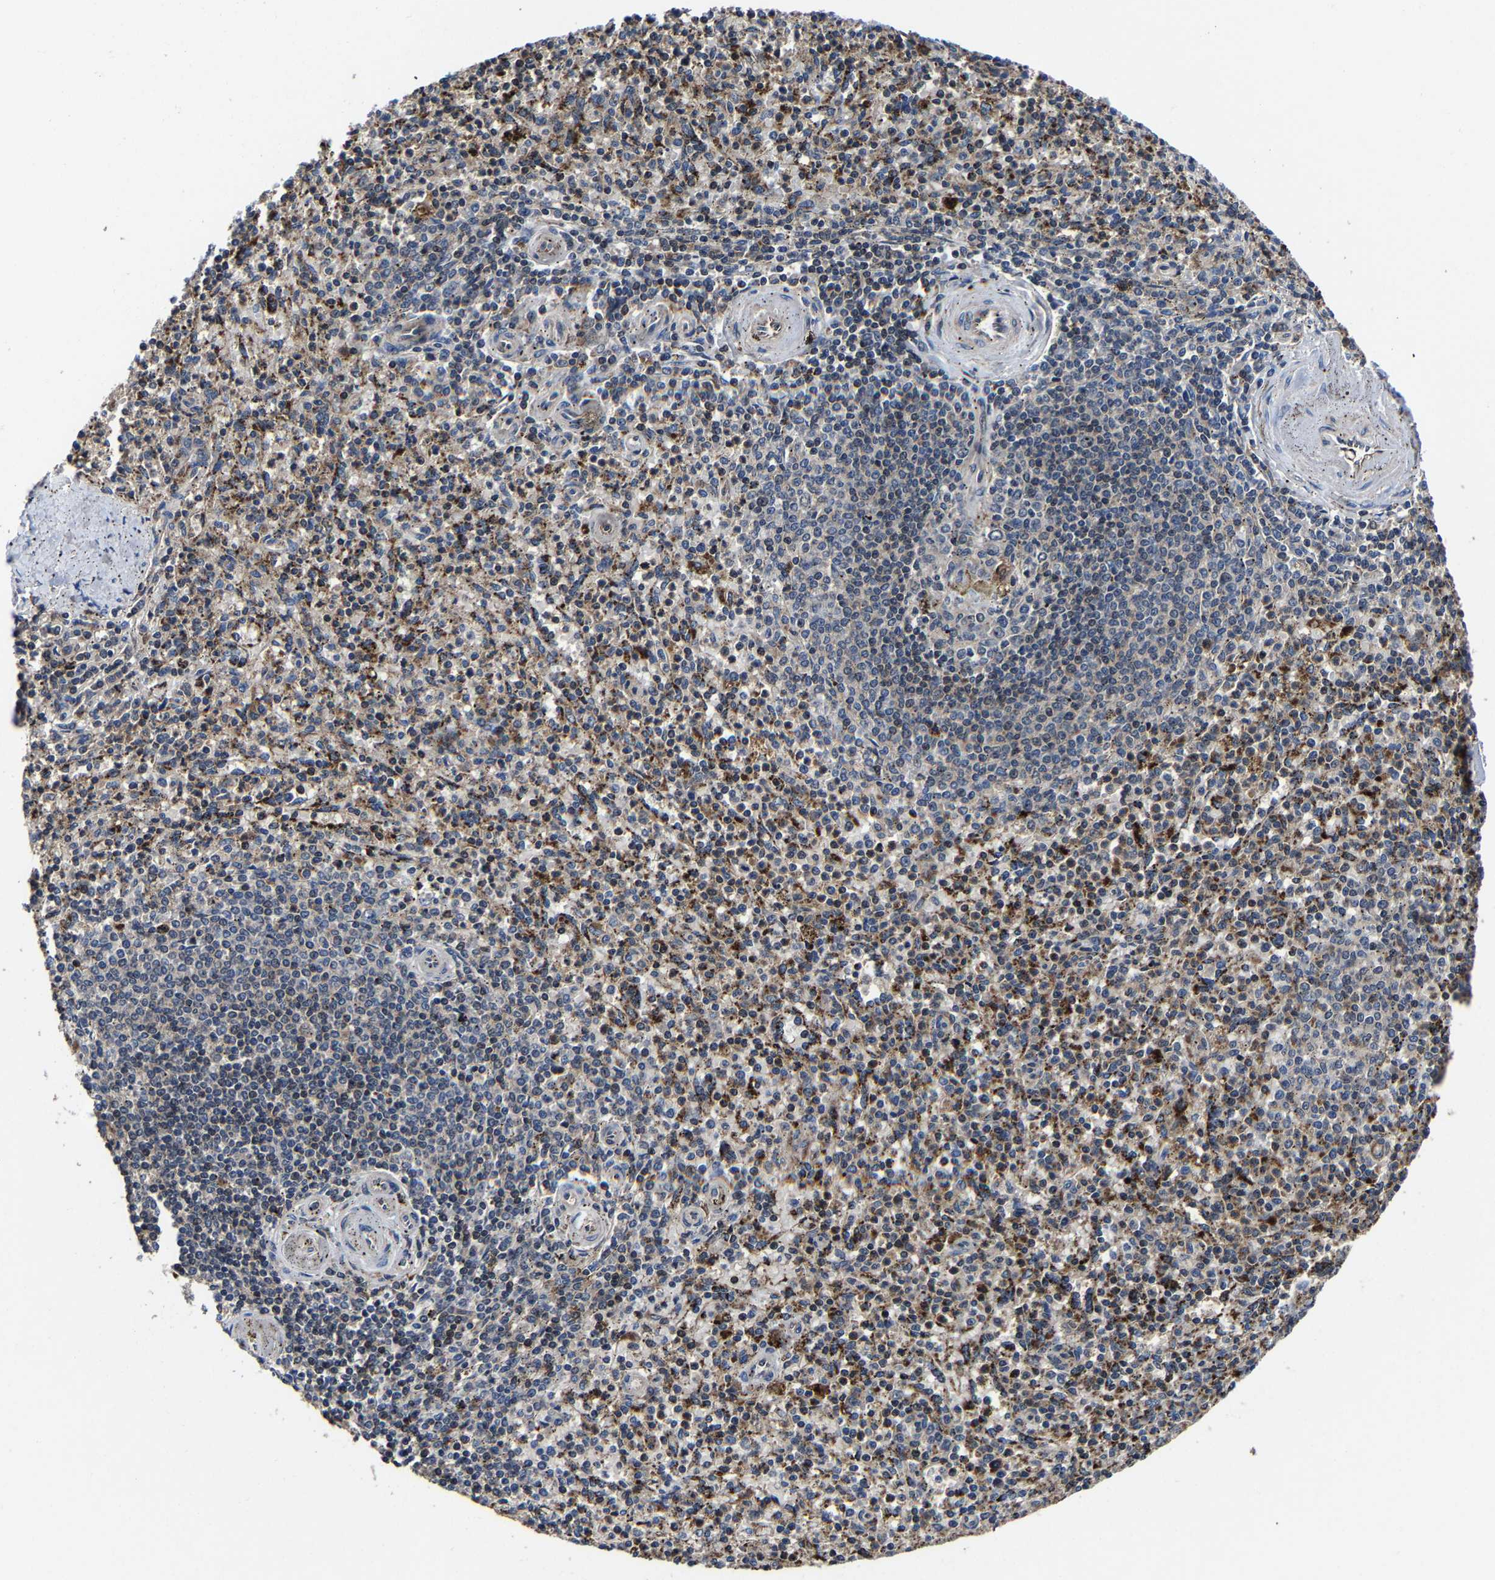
{"staining": {"intensity": "moderate", "quantity": "25%-75%", "location": "cytoplasmic/membranous"}, "tissue": "spleen", "cell_type": "Cells in red pulp", "image_type": "normal", "snomed": [{"axis": "morphology", "description": "Normal tissue, NOS"}, {"axis": "topography", "description": "Spleen"}], "caption": "Unremarkable spleen was stained to show a protein in brown. There is medium levels of moderate cytoplasmic/membranous positivity in about 25%-75% of cells in red pulp.", "gene": "ZCCHC7", "patient": {"sex": "male", "age": 72}}